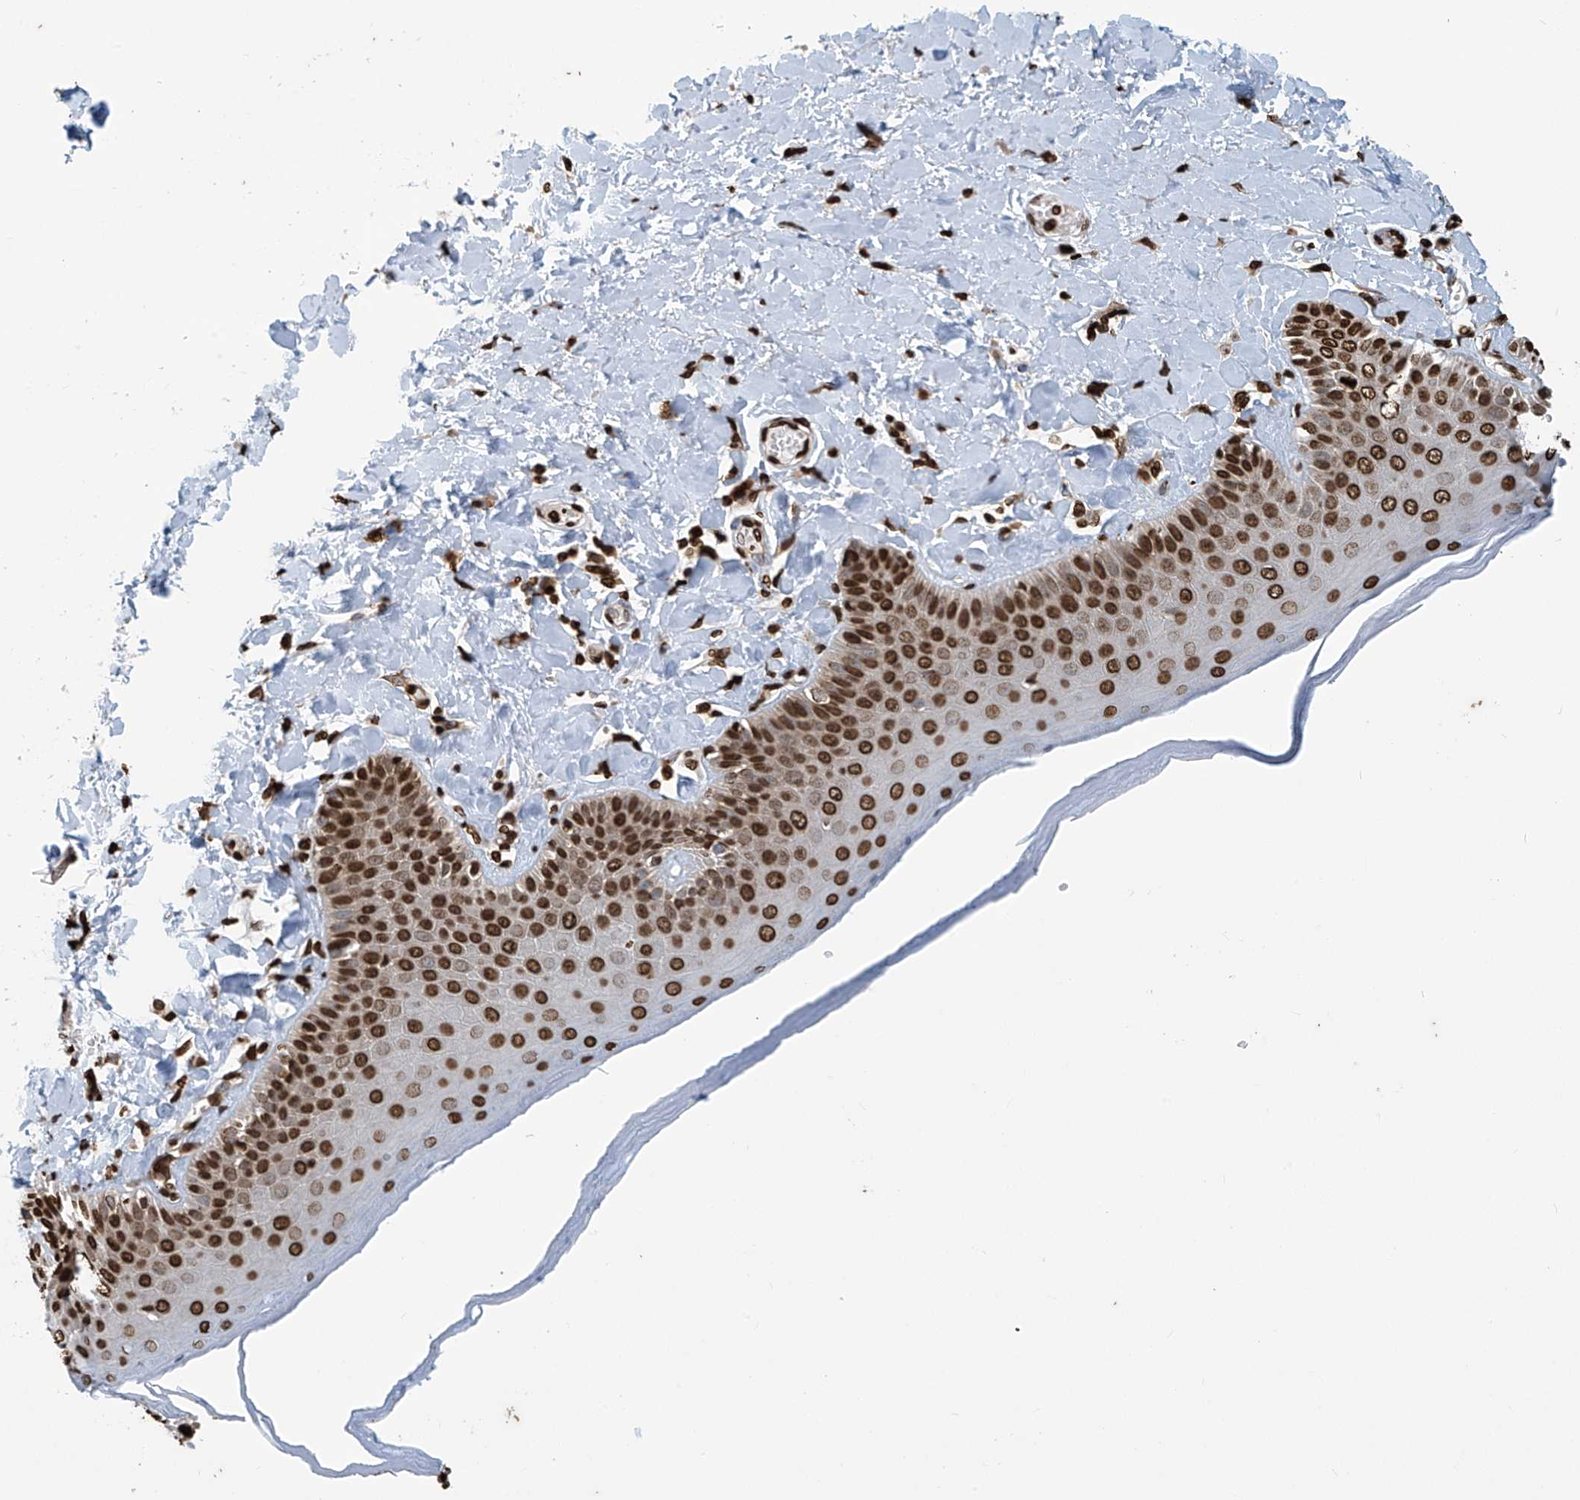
{"staining": {"intensity": "strong", "quantity": ">75%", "location": "nuclear"}, "tissue": "skin", "cell_type": "Epidermal cells", "image_type": "normal", "snomed": [{"axis": "morphology", "description": "Normal tissue, NOS"}, {"axis": "topography", "description": "Anal"}], "caption": "Protein staining shows strong nuclear expression in about >75% of epidermal cells in unremarkable skin.", "gene": "DPPA2", "patient": {"sex": "male", "age": 69}}